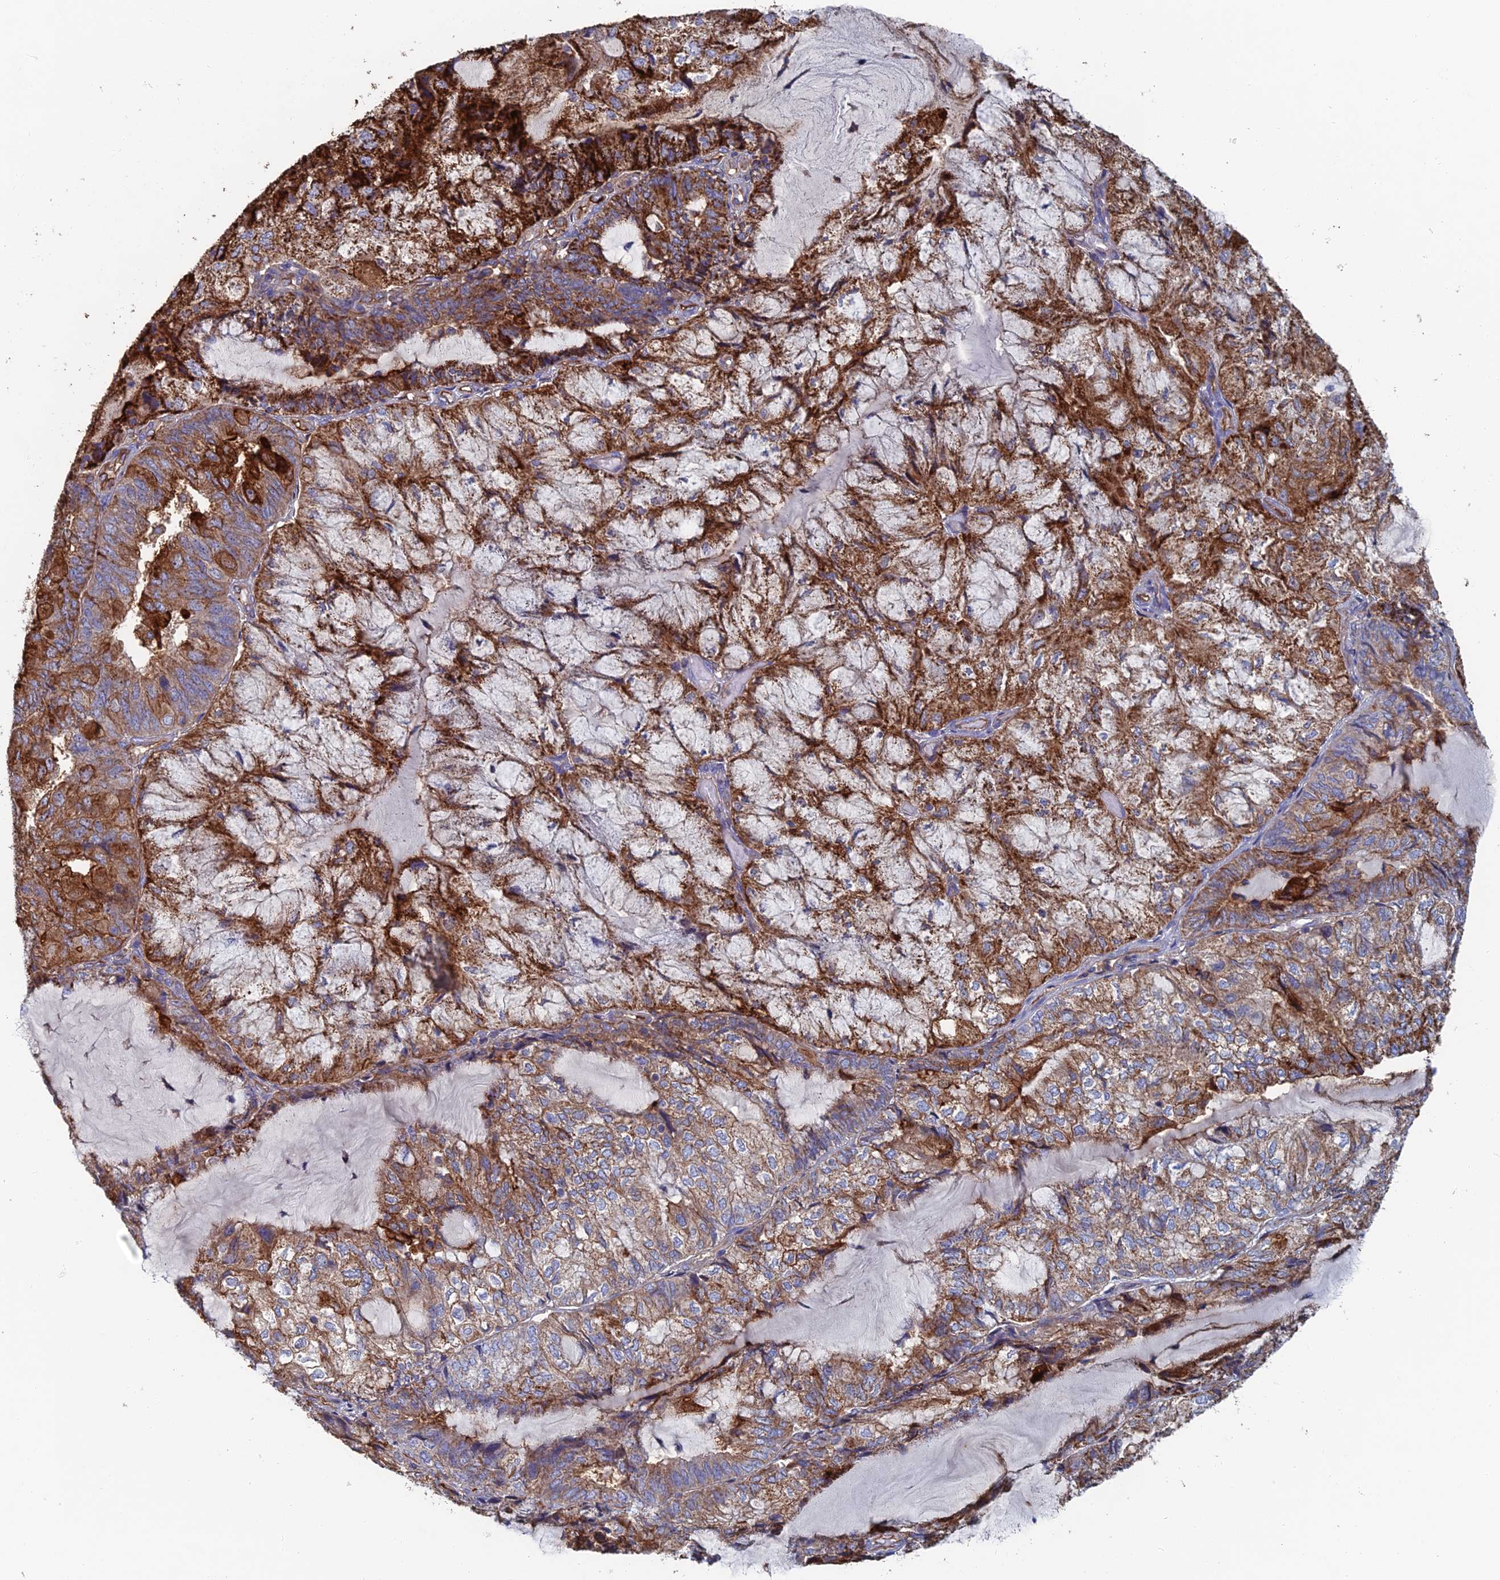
{"staining": {"intensity": "strong", "quantity": "25%-75%", "location": "cytoplasmic/membranous"}, "tissue": "endometrial cancer", "cell_type": "Tumor cells", "image_type": "cancer", "snomed": [{"axis": "morphology", "description": "Adenocarcinoma, NOS"}, {"axis": "topography", "description": "Endometrium"}], "caption": "Immunohistochemical staining of adenocarcinoma (endometrial) shows strong cytoplasmic/membranous protein positivity in about 25%-75% of tumor cells.", "gene": "SNX11", "patient": {"sex": "female", "age": 81}}